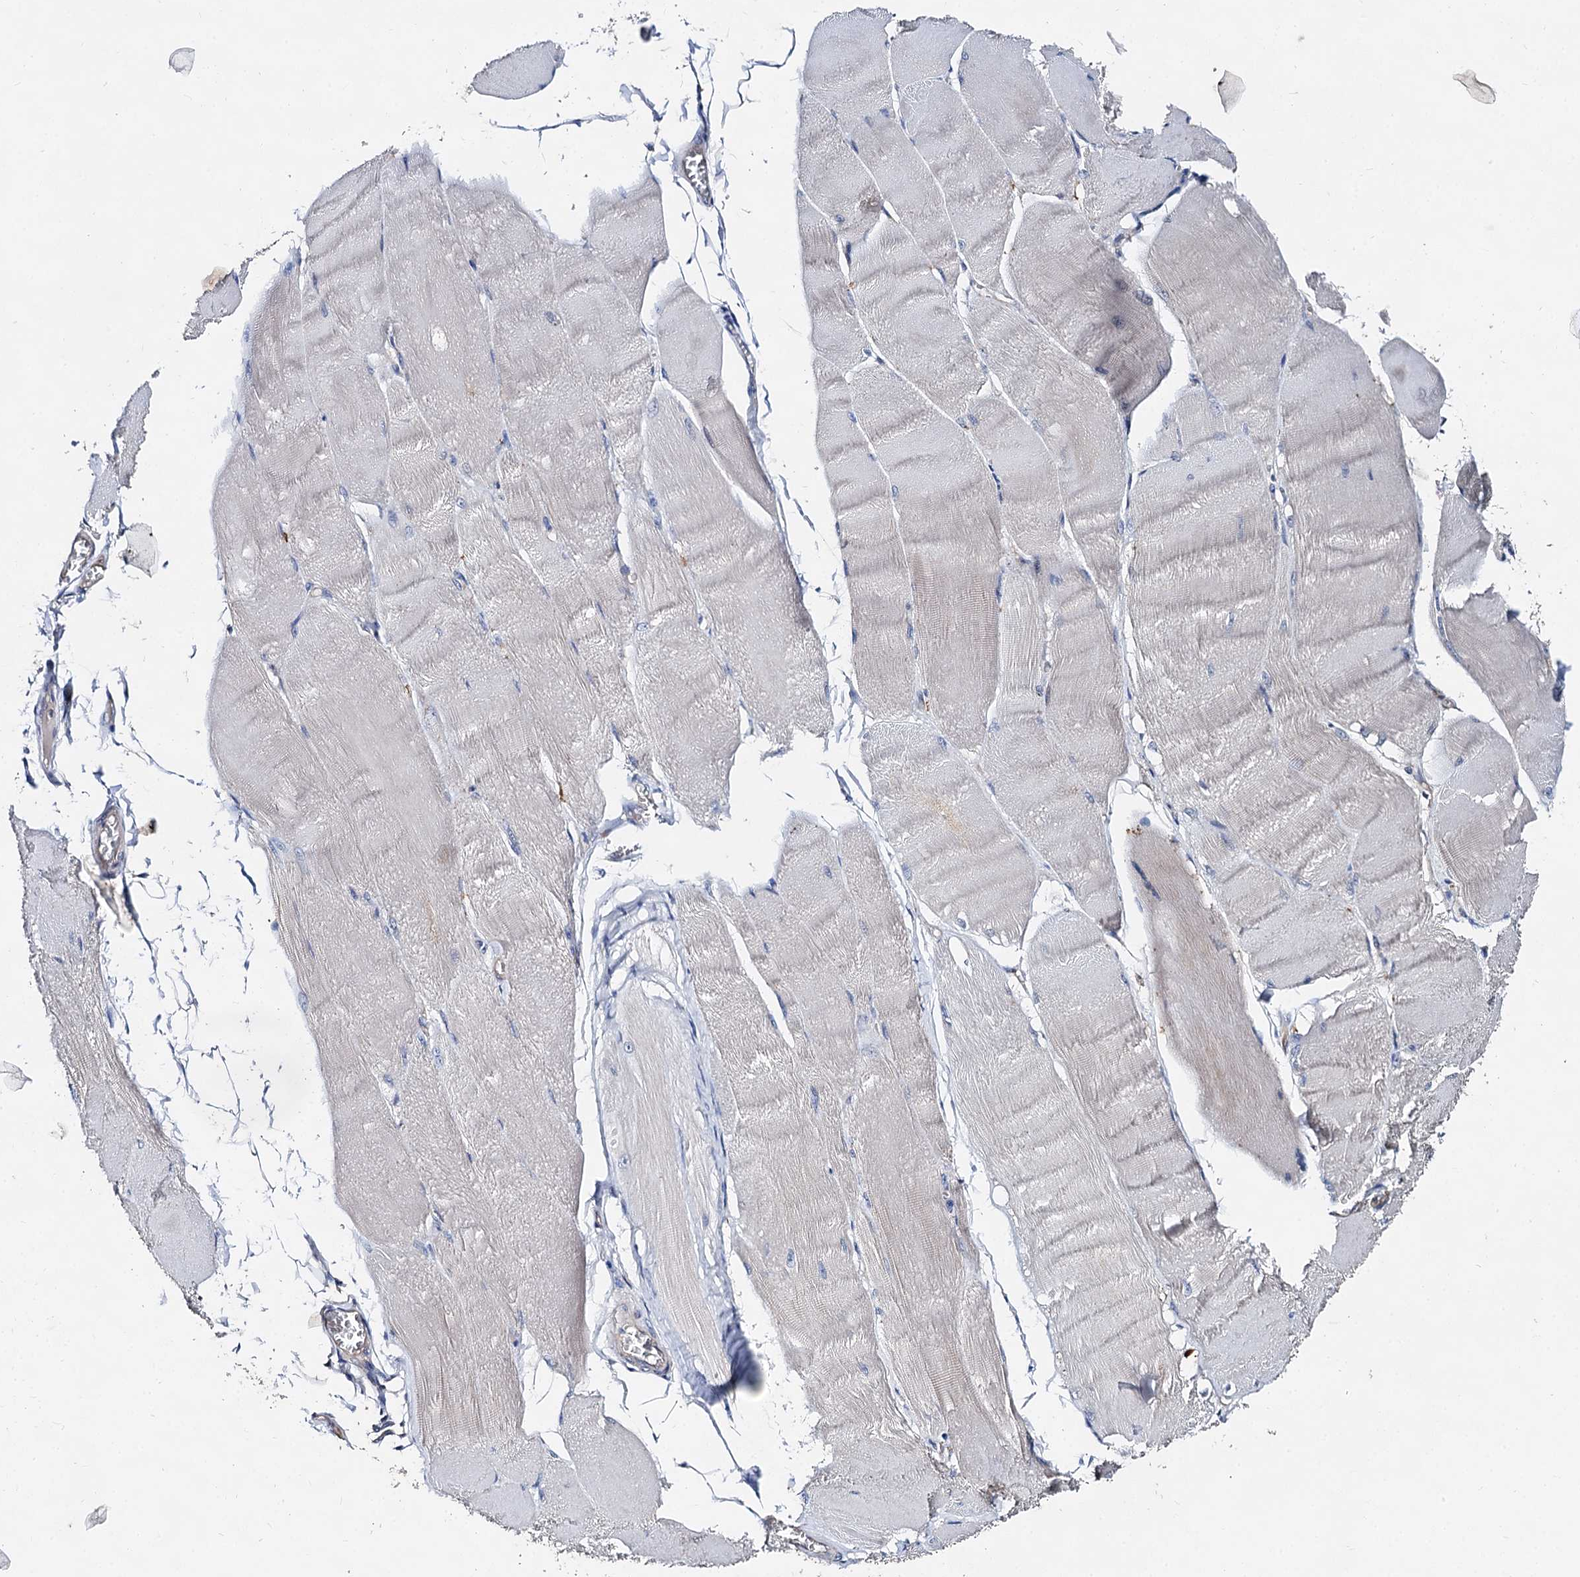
{"staining": {"intensity": "negative", "quantity": "none", "location": "none"}, "tissue": "skeletal muscle", "cell_type": "Myocytes", "image_type": "normal", "snomed": [{"axis": "morphology", "description": "Normal tissue, NOS"}, {"axis": "morphology", "description": "Basal cell carcinoma"}, {"axis": "topography", "description": "Skeletal muscle"}], "caption": "Immunohistochemistry histopathology image of benign skeletal muscle stained for a protein (brown), which exhibits no staining in myocytes. The staining is performed using DAB (3,3'-diaminobenzidine) brown chromogen with nuclei counter-stained in using hematoxylin.", "gene": "HVCN1", "patient": {"sex": "female", "age": 64}}